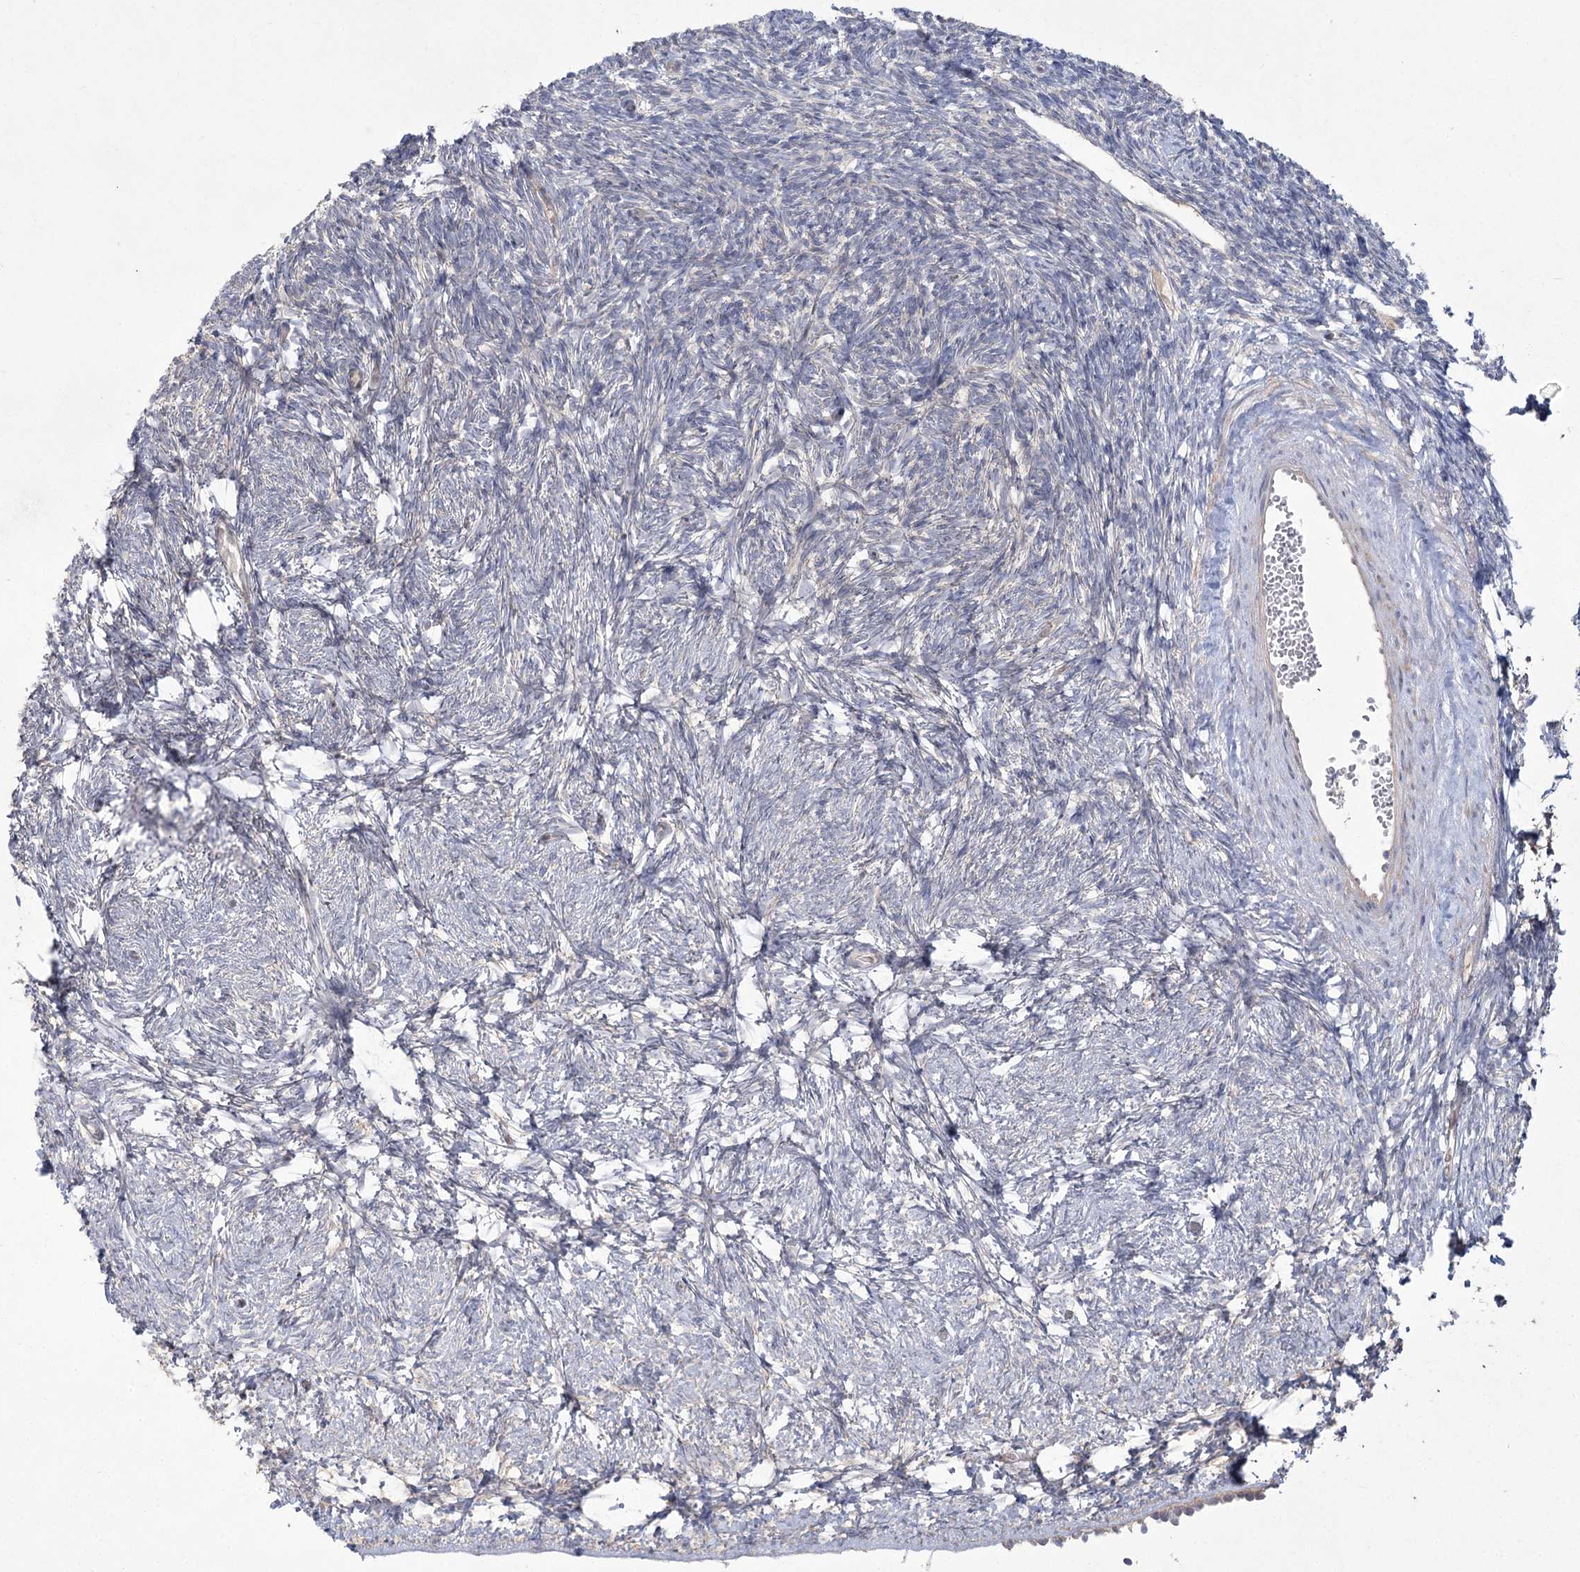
{"staining": {"intensity": "negative", "quantity": "none", "location": "none"}, "tissue": "ovary", "cell_type": "Follicle cells", "image_type": "normal", "snomed": [{"axis": "morphology", "description": "Normal tissue, NOS"}, {"axis": "topography", "description": "Ovary"}], "caption": "Immunohistochemistry (IHC) image of benign ovary: ovary stained with DAB demonstrates no significant protein positivity in follicle cells.", "gene": "CAMTA1", "patient": {"sex": "female", "age": 34}}